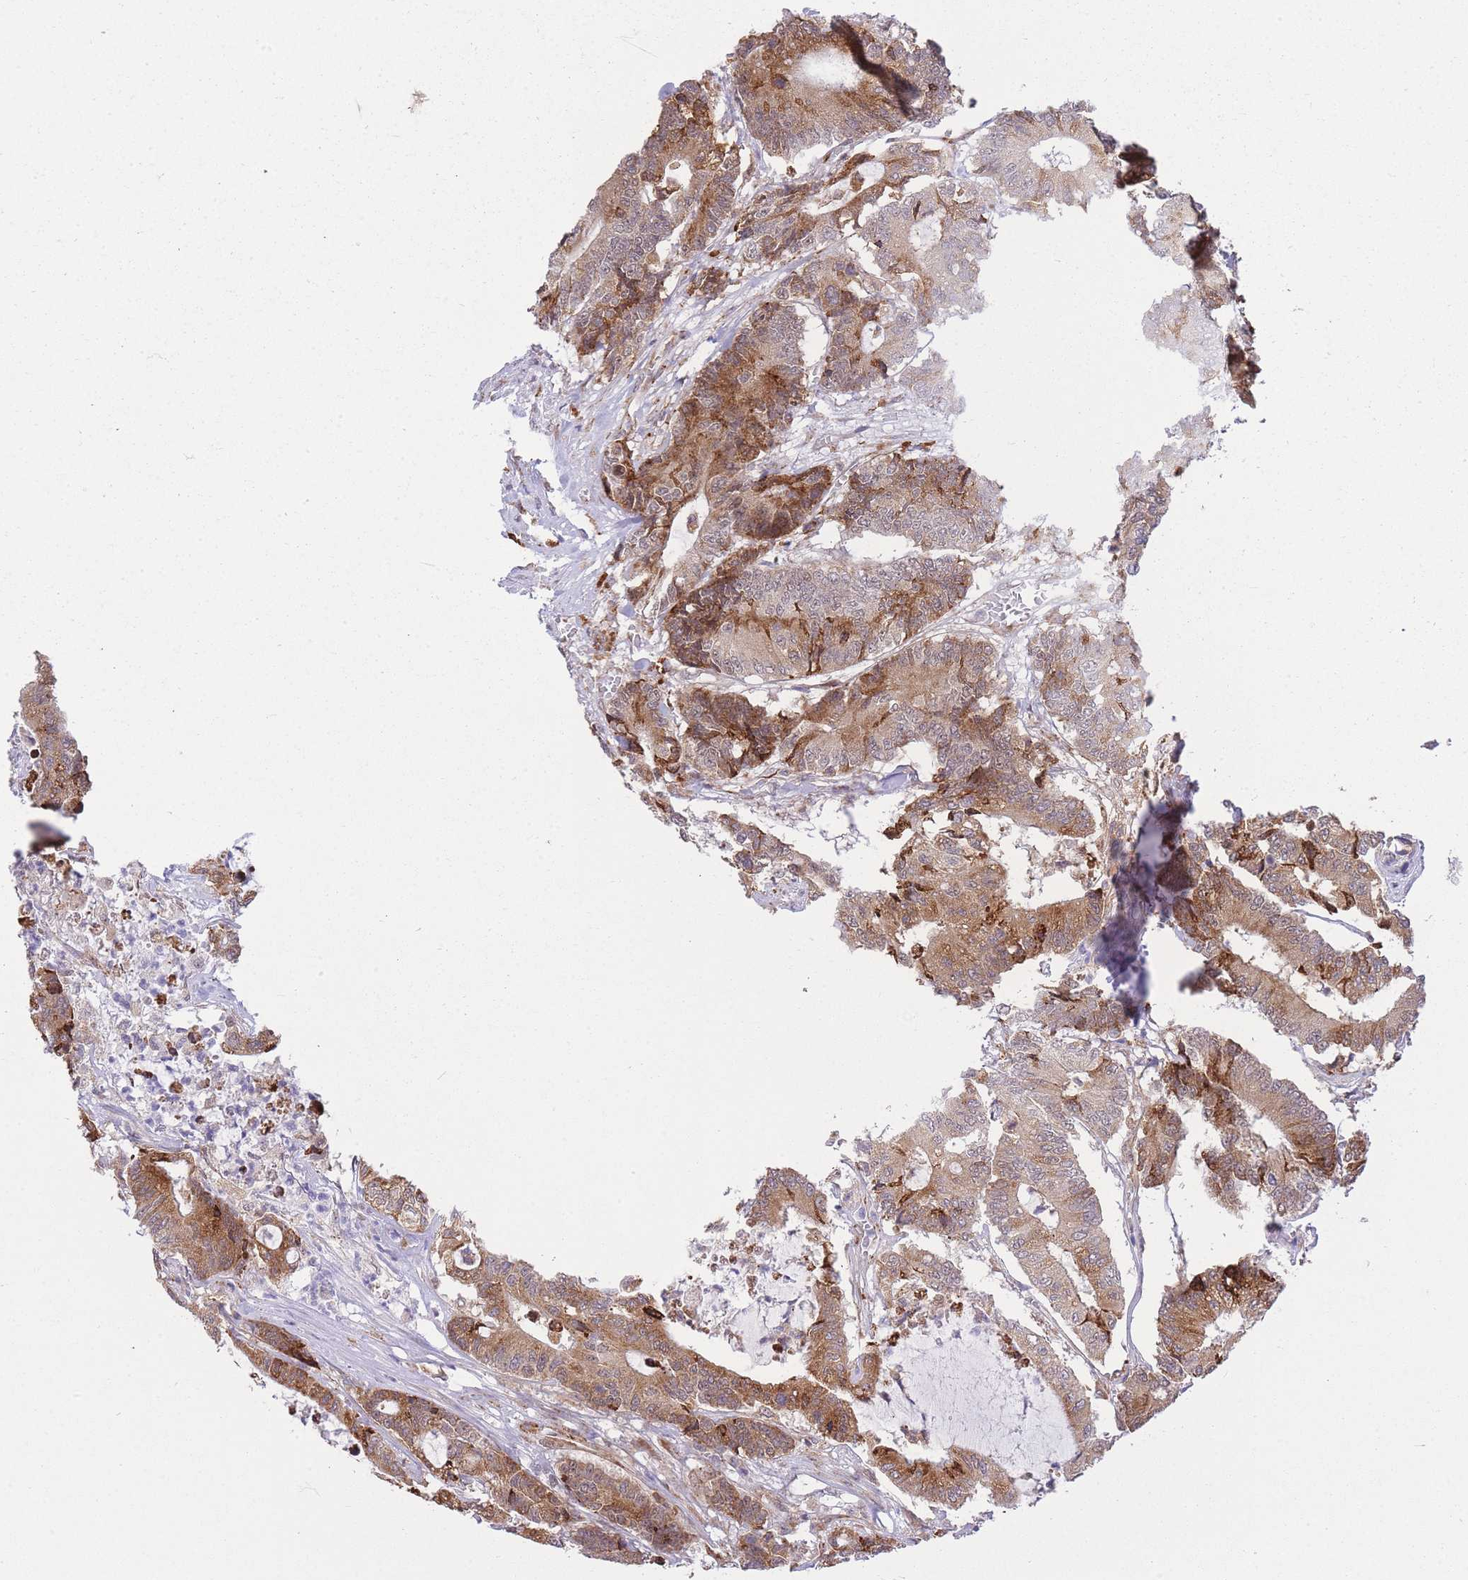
{"staining": {"intensity": "moderate", "quantity": ">75%", "location": "cytoplasmic/membranous"}, "tissue": "colorectal cancer", "cell_type": "Tumor cells", "image_type": "cancer", "snomed": [{"axis": "morphology", "description": "Adenocarcinoma, NOS"}, {"axis": "topography", "description": "Colon"}], "caption": "Immunohistochemical staining of human colorectal adenocarcinoma displays medium levels of moderate cytoplasmic/membranous protein staining in about >75% of tumor cells. The protein is stained brown, and the nuclei are stained in blue (DAB IHC with brightfield microscopy, high magnification).", "gene": "EXOSC8", "patient": {"sex": "female", "age": 84}}